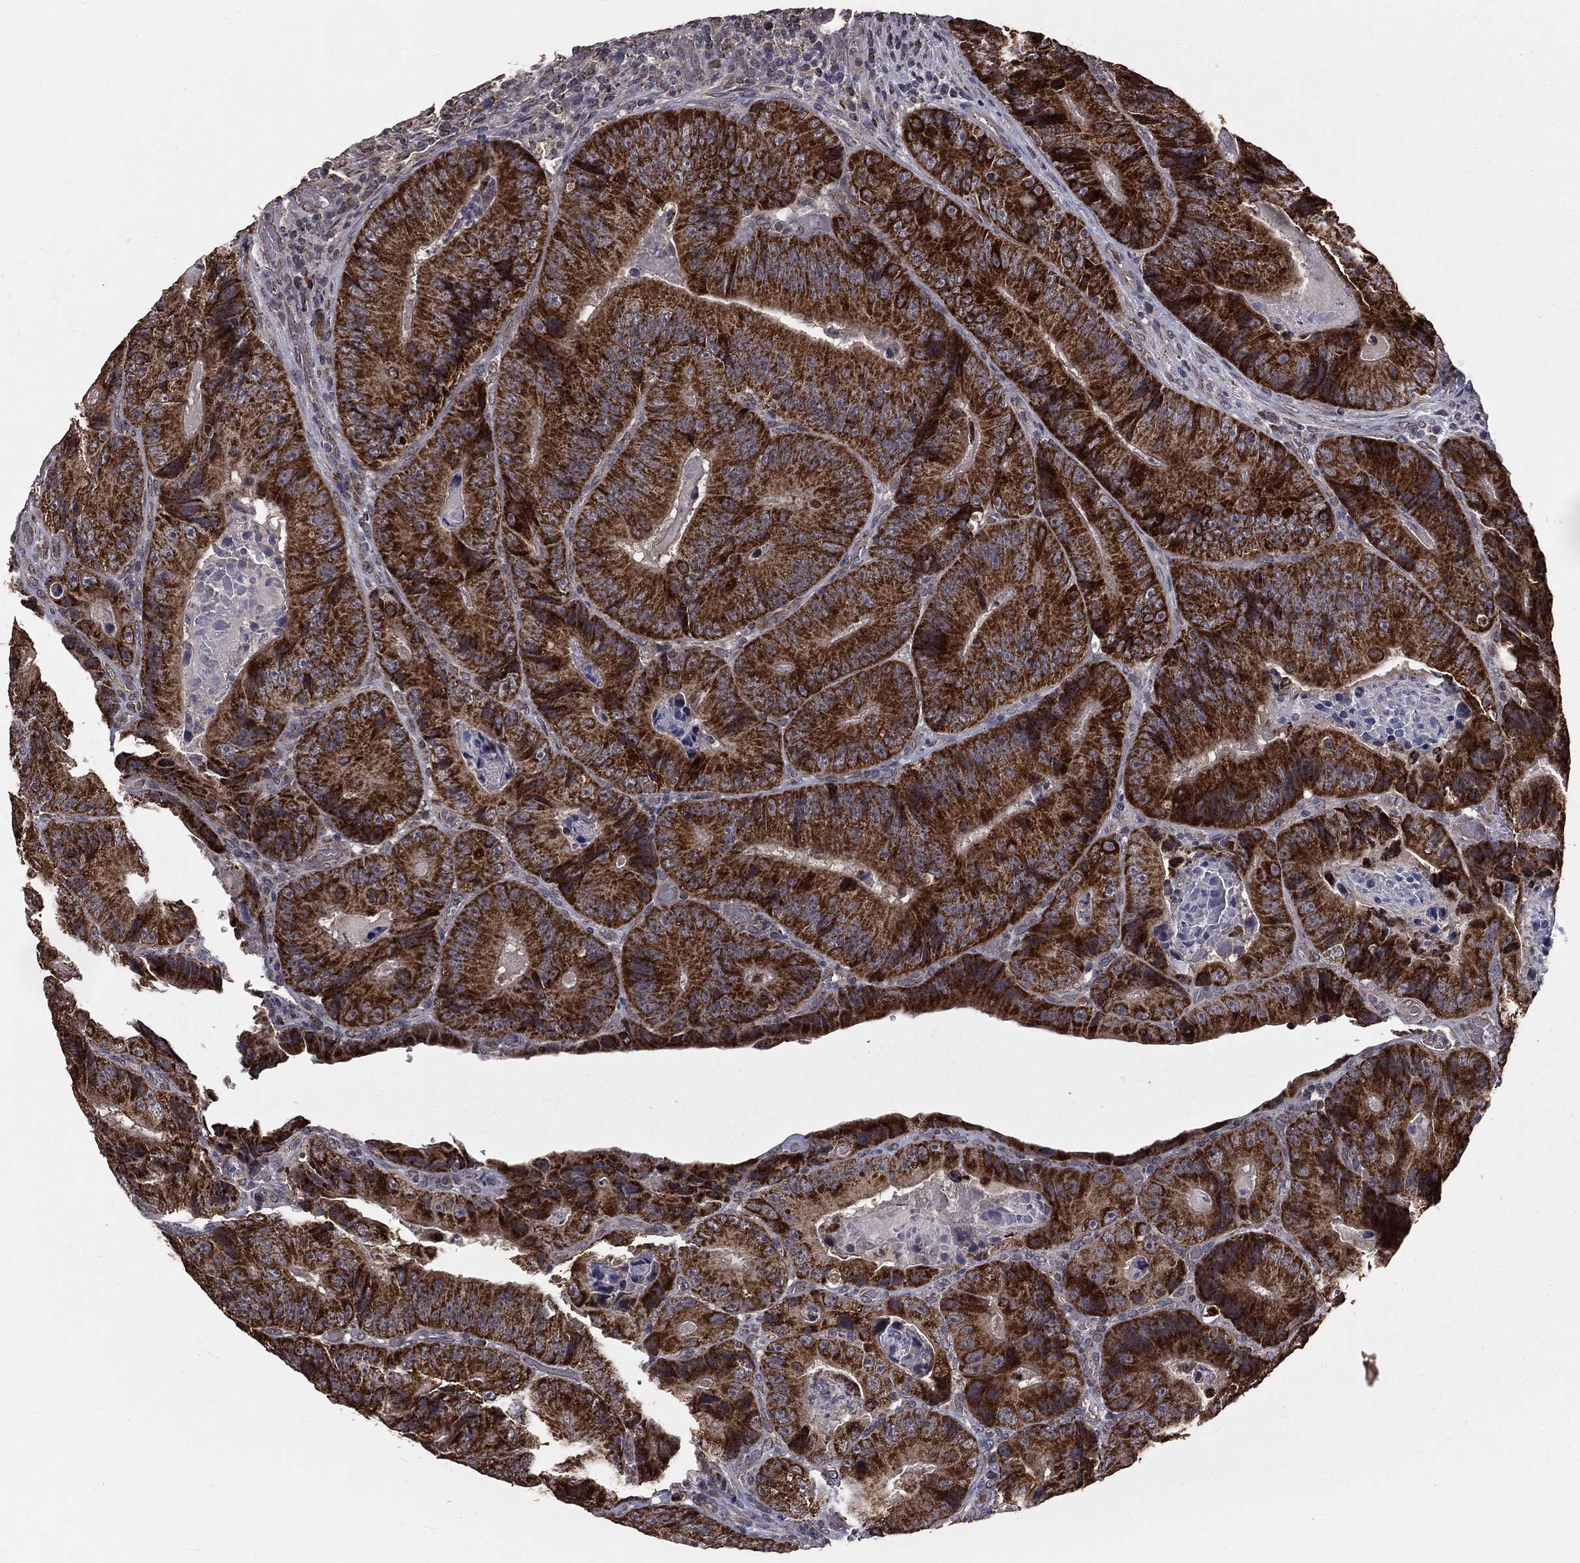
{"staining": {"intensity": "strong", "quantity": ">75%", "location": "cytoplasmic/membranous"}, "tissue": "colorectal cancer", "cell_type": "Tumor cells", "image_type": "cancer", "snomed": [{"axis": "morphology", "description": "Adenocarcinoma, NOS"}, {"axis": "topography", "description": "Colon"}], "caption": "Immunohistochemical staining of adenocarcinoma (colorectal) displays strong cytoplasmic/membranous protein positivity in about >75% of tumor cells.", "gene": "MRPL46", "patient": {"sex": "female", "age": 86}}